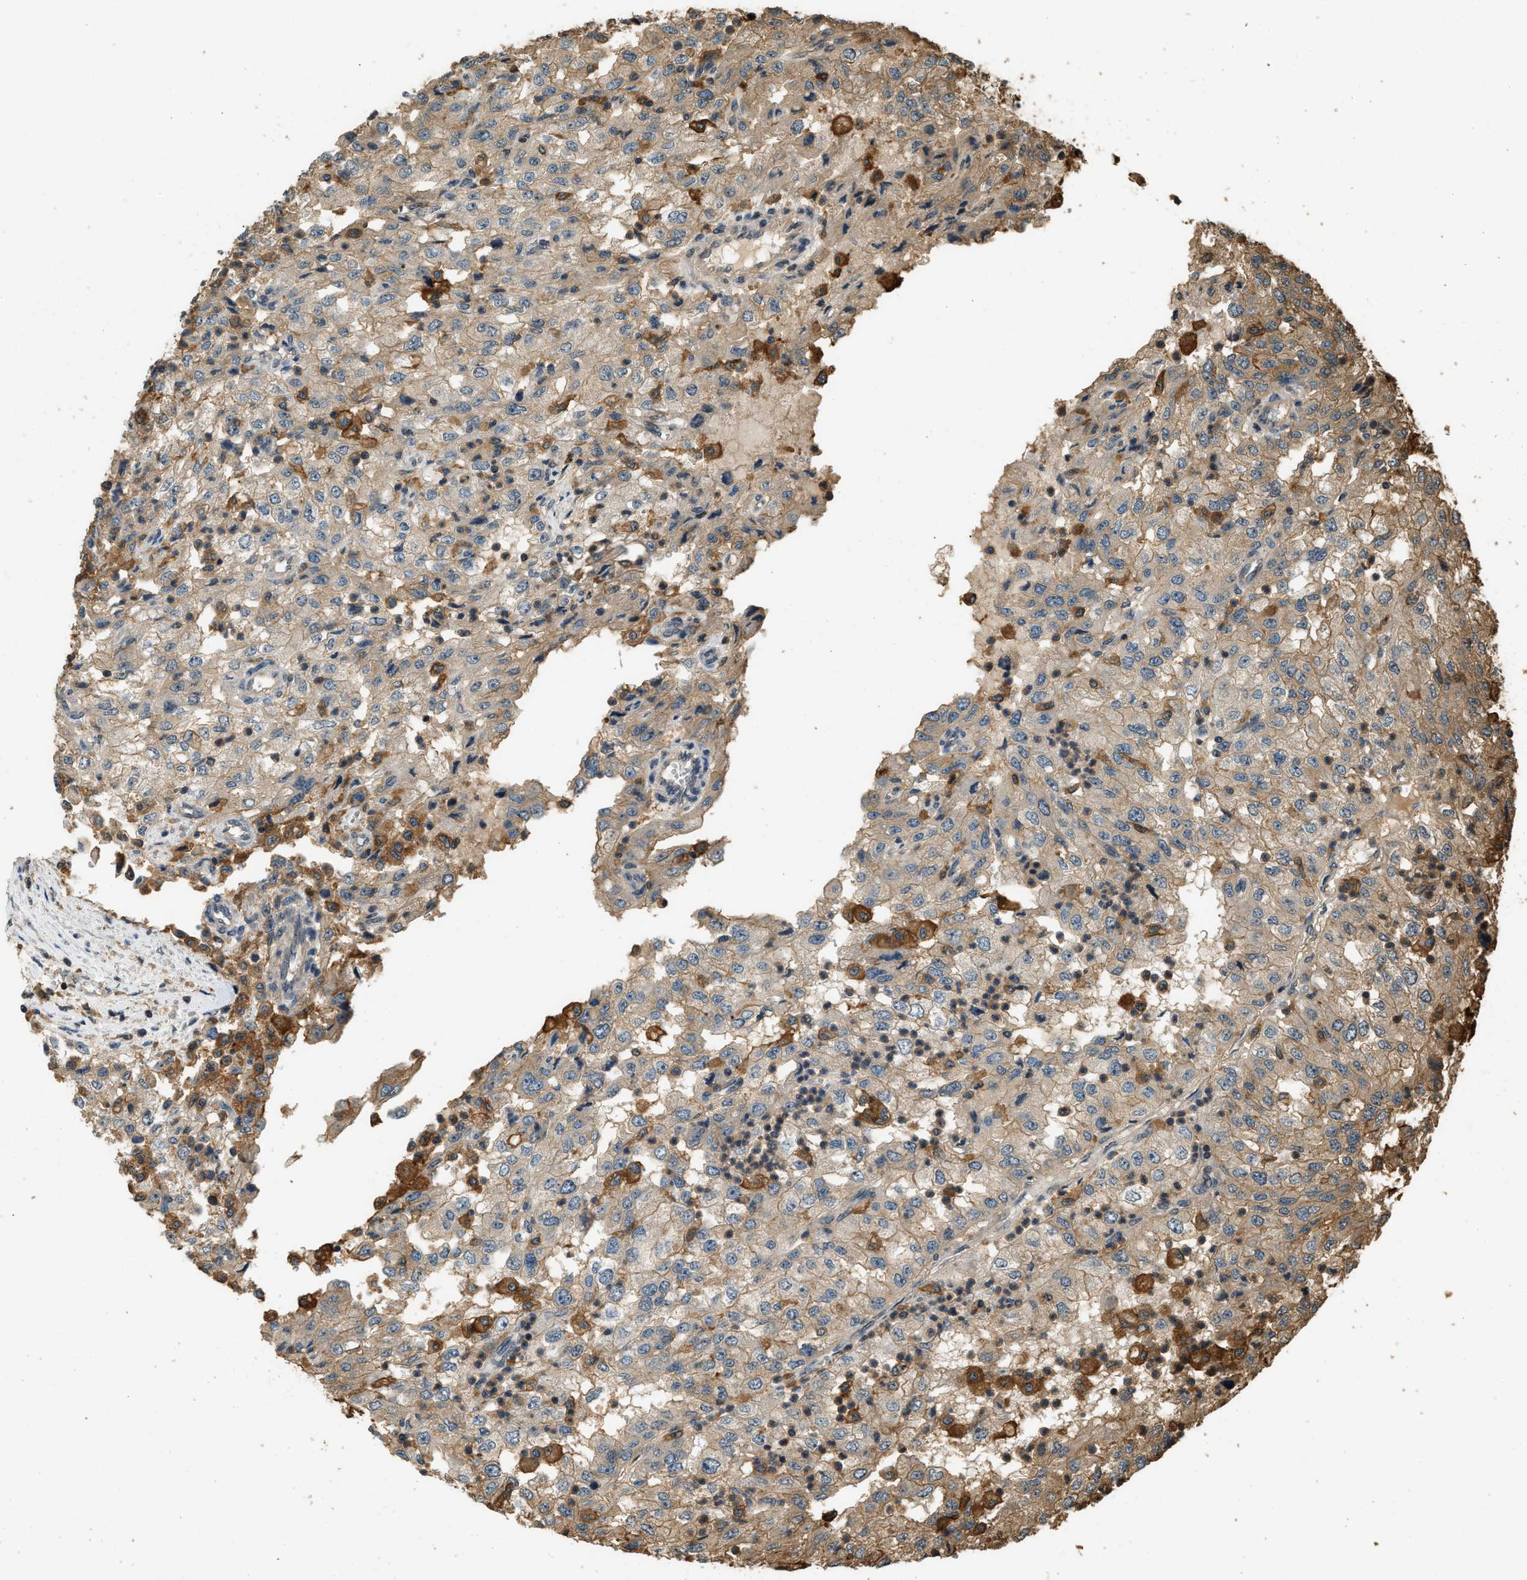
{"staining": {"intensity": "moderate", "quantity": "<25%", "location": "cytoplasmic/membranous"}, "tissue": "renal cancer", "cell_type": "Tumor cells", "image_type": "cancer", "snomed": [{"axis": "morphology", "description": "Adenocarcinoma, NOS"}, {"axis": "topography", "description": "Kidney"}], "caption": "Tumor cells display moderate cytoplasmic/membranous staining in approximately <25% of cells in renal cancer (adenocarcinoma). (DAB = brown stain, brightfield microscopy at high magnification).", "gene": "RAP2A", "patient": {"sex": "female", "age": 54}}